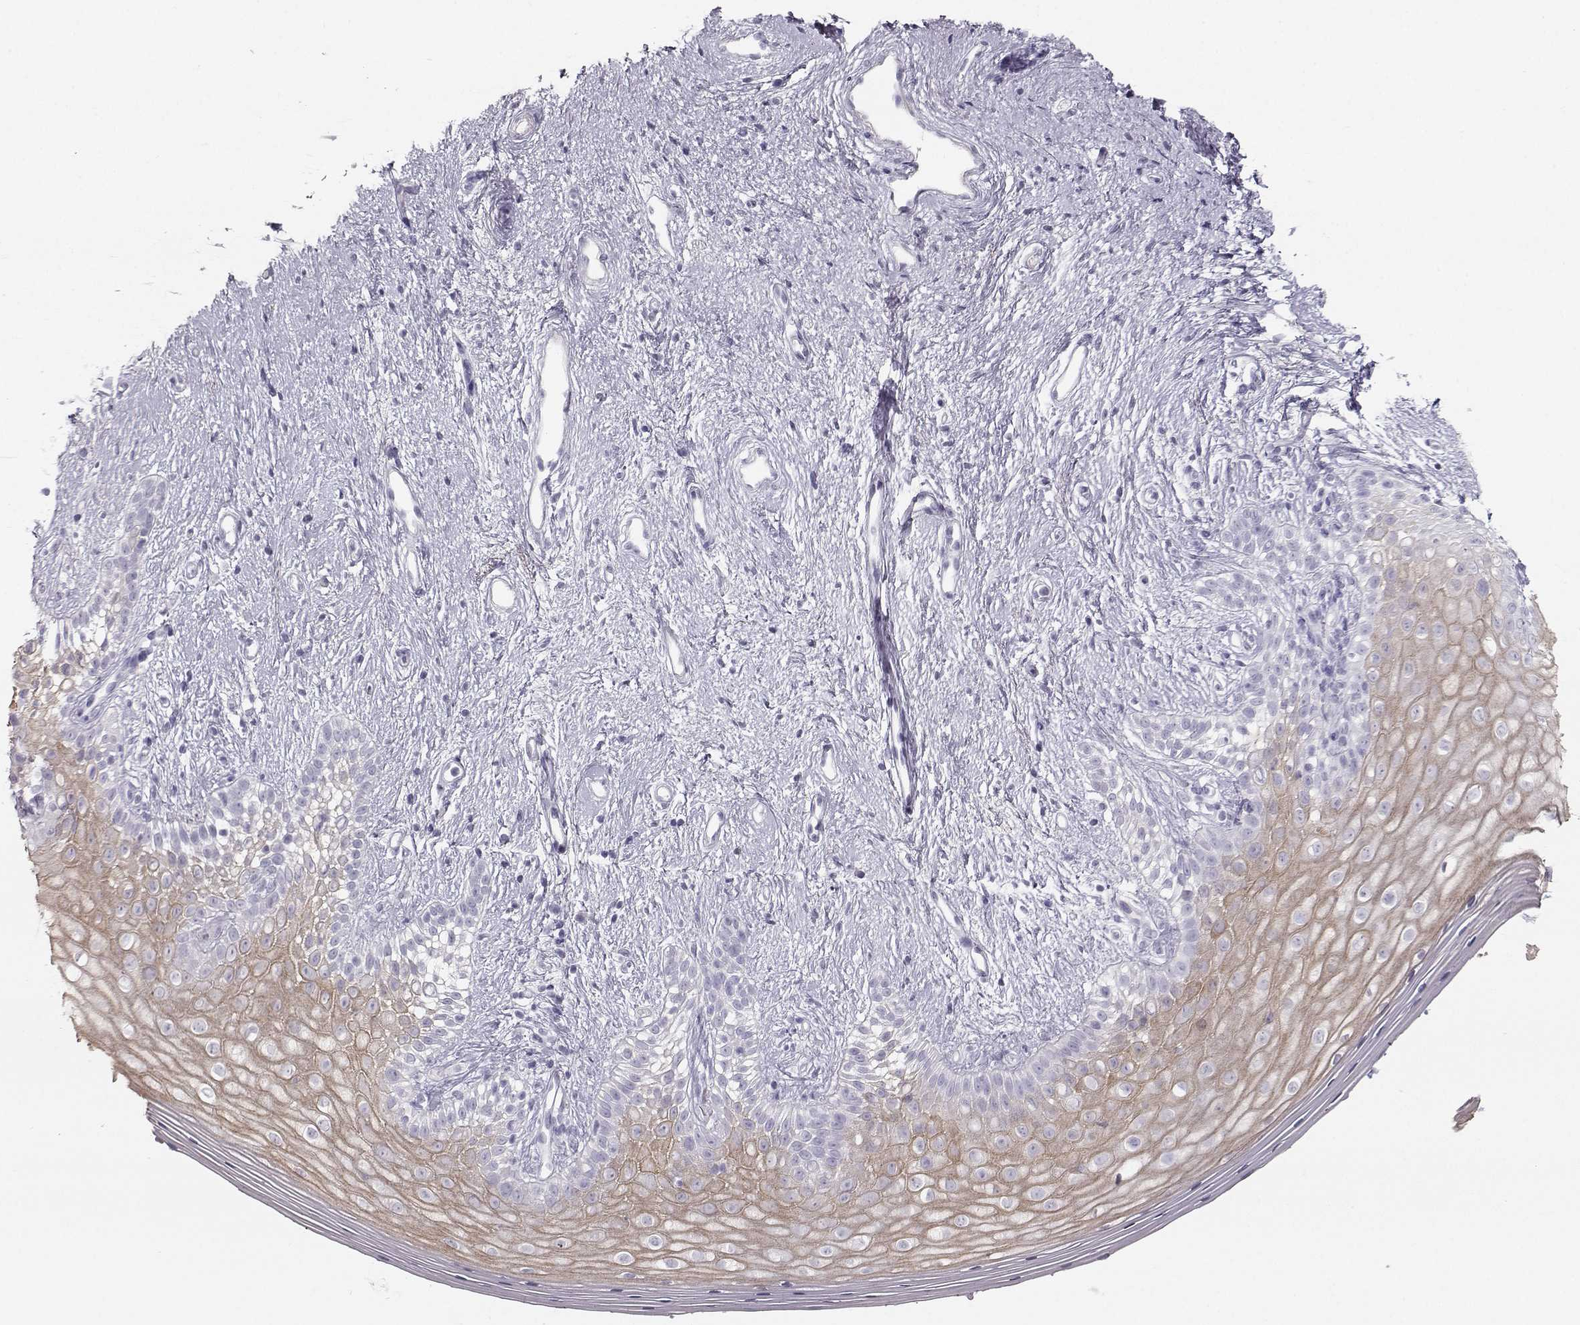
{"staining": {"intensity": "moderate", "quantity": "25%-75%", "location": "cytoplasmic/membranous"}, "tissue": "vagina", "cell_type": "Squamous epithelial cells", "image_type": "normal", "snomed": [{"axis": "morphology", "description": "Normal tissue, NOS"}, {"axis": "topography", "description": "Vagina"}], "caption": "Brown immunohistochemical staining in normal human vagina demonstrates moderate cytoplasmic/membranous positivity in about 25%-75% of squamous epithelial cells.", "gene": "CASR", "patient": {"sex": "female", "age": 47}}